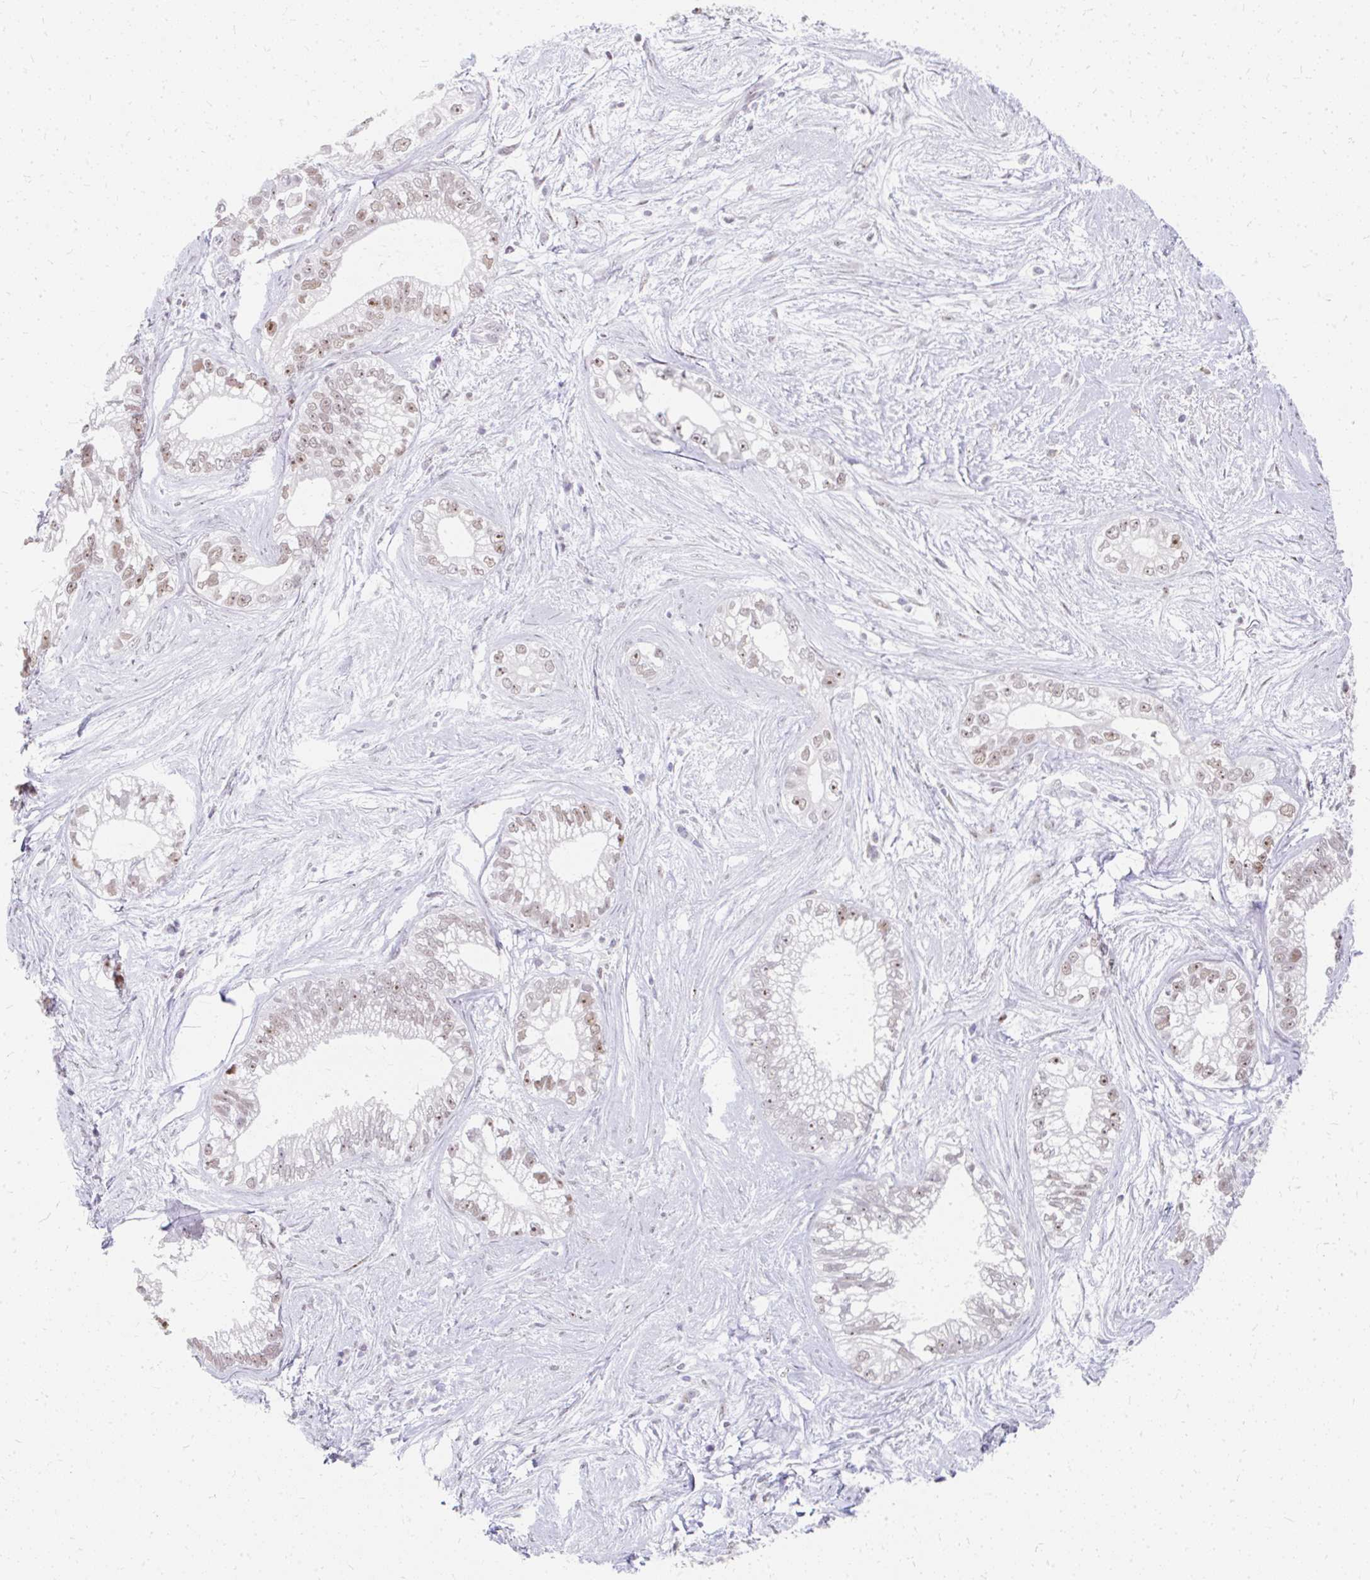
{"staining": {"intensity": "moderate", "quantity": ">75%", "location": "nuclear"}, "tissue": "pancreatic cancer", "cell_type": "Tumor cells", "image_type": "cancer", "snomed": [{"axis": "morphology", "description": "Adenocarcinoma, NOS"}, {"axis": "topography", "description": "Pancreas"}], "caption": "A brown stain highlights moderate nuclear expression of a protein in pancreatic cancer tumor cells. Nuclei are stained in blue.", "gene": "GTF2H1", "patient": {"sex": "male", "age": 70}}